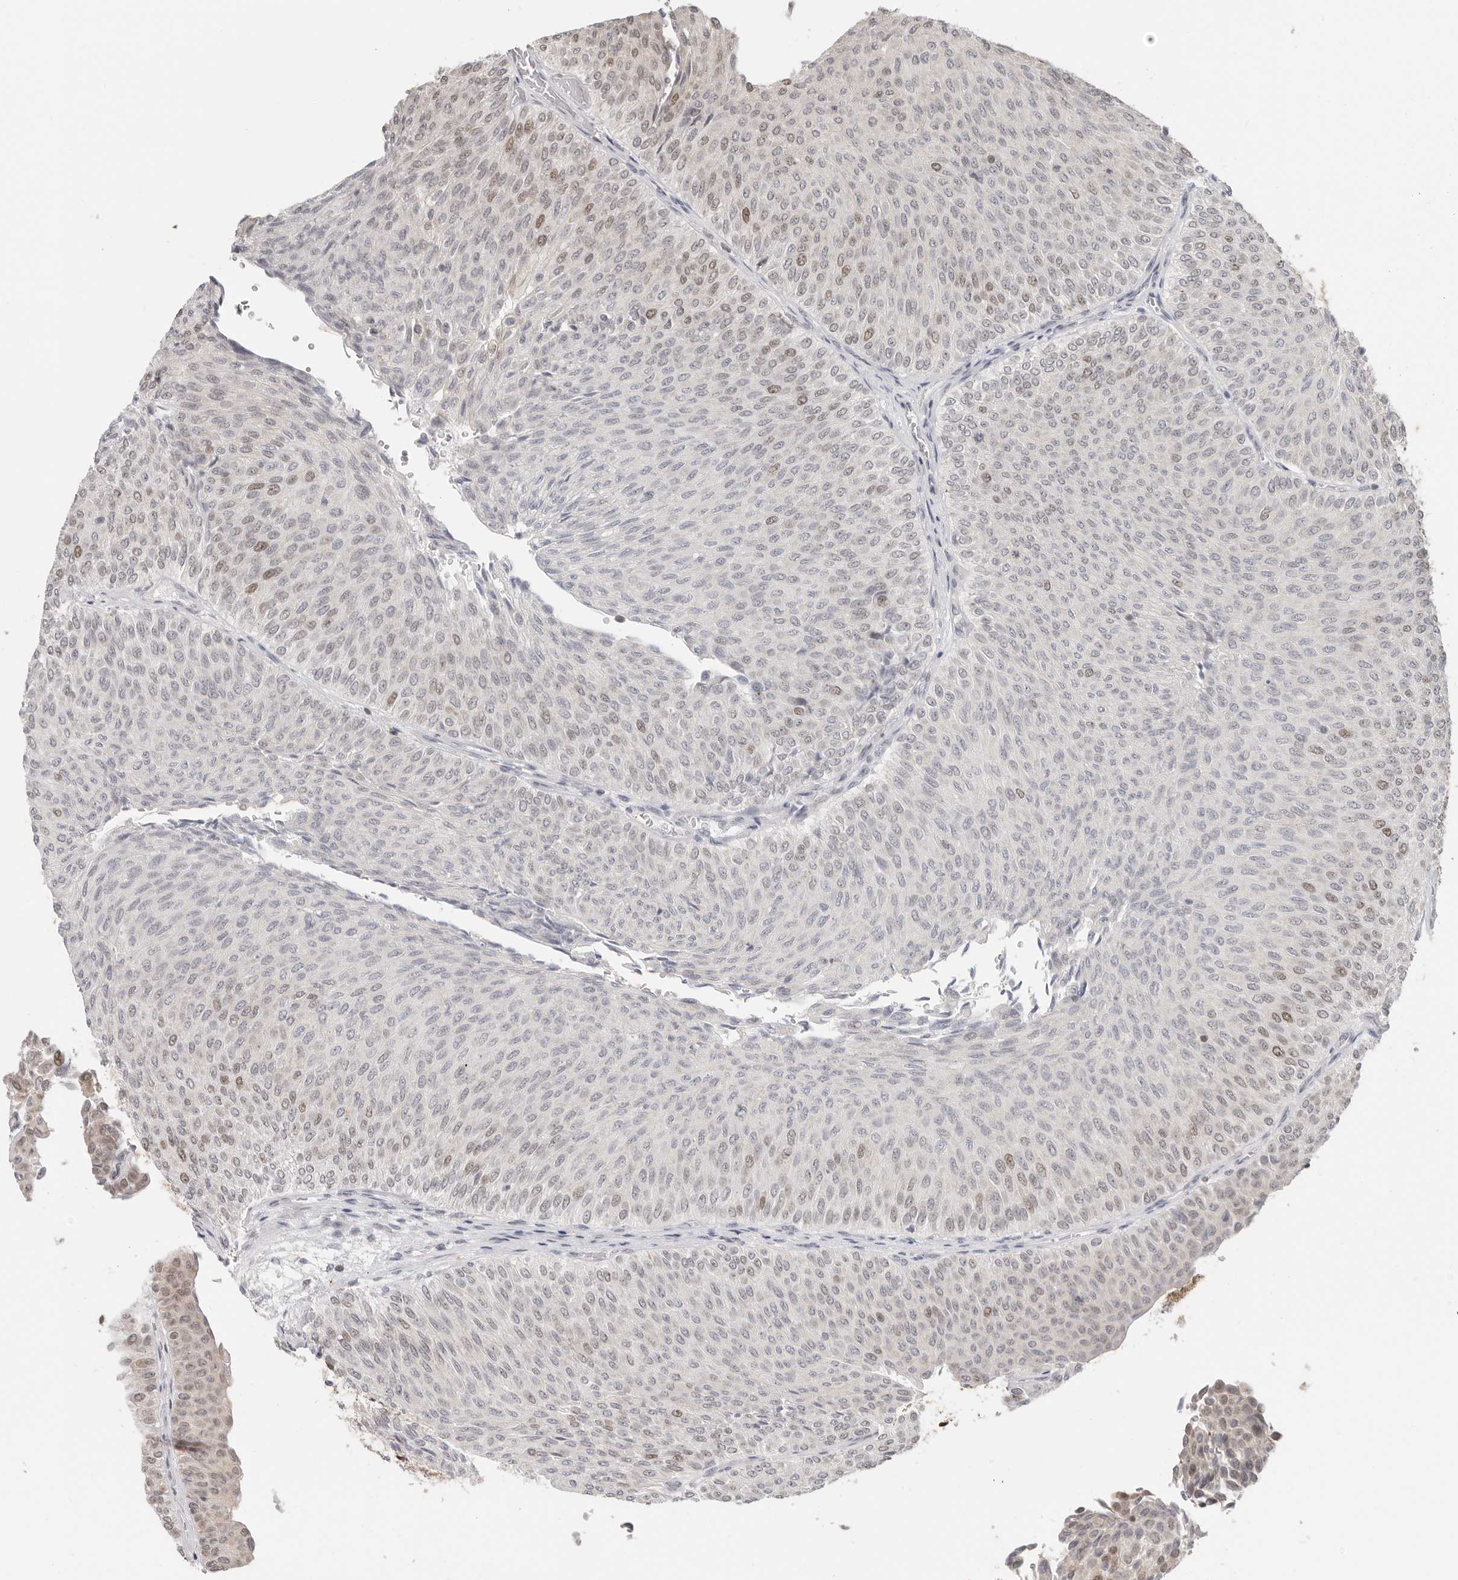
{"staining": {"intensity": "moderate", "quantity": "25%-75%", "location": "nuclear"}, "tissue": "urothelial cancer", "cell_type": "Tumor cells", "image_type": "cancer", "snomed": [{"axis": "morphology", "description": "Urothelial carcinoma, Low grade"}, {"axis": "topography", "description": "Urinary bladder"}], "caption": "Tumor cells reveal medium levels of moderate nuclear expression in approximately 25%-75% of cells in low-grade urothelial carcinoma.", "gene": "RFC2", "patient": {"sex": "male", "age": 78}}